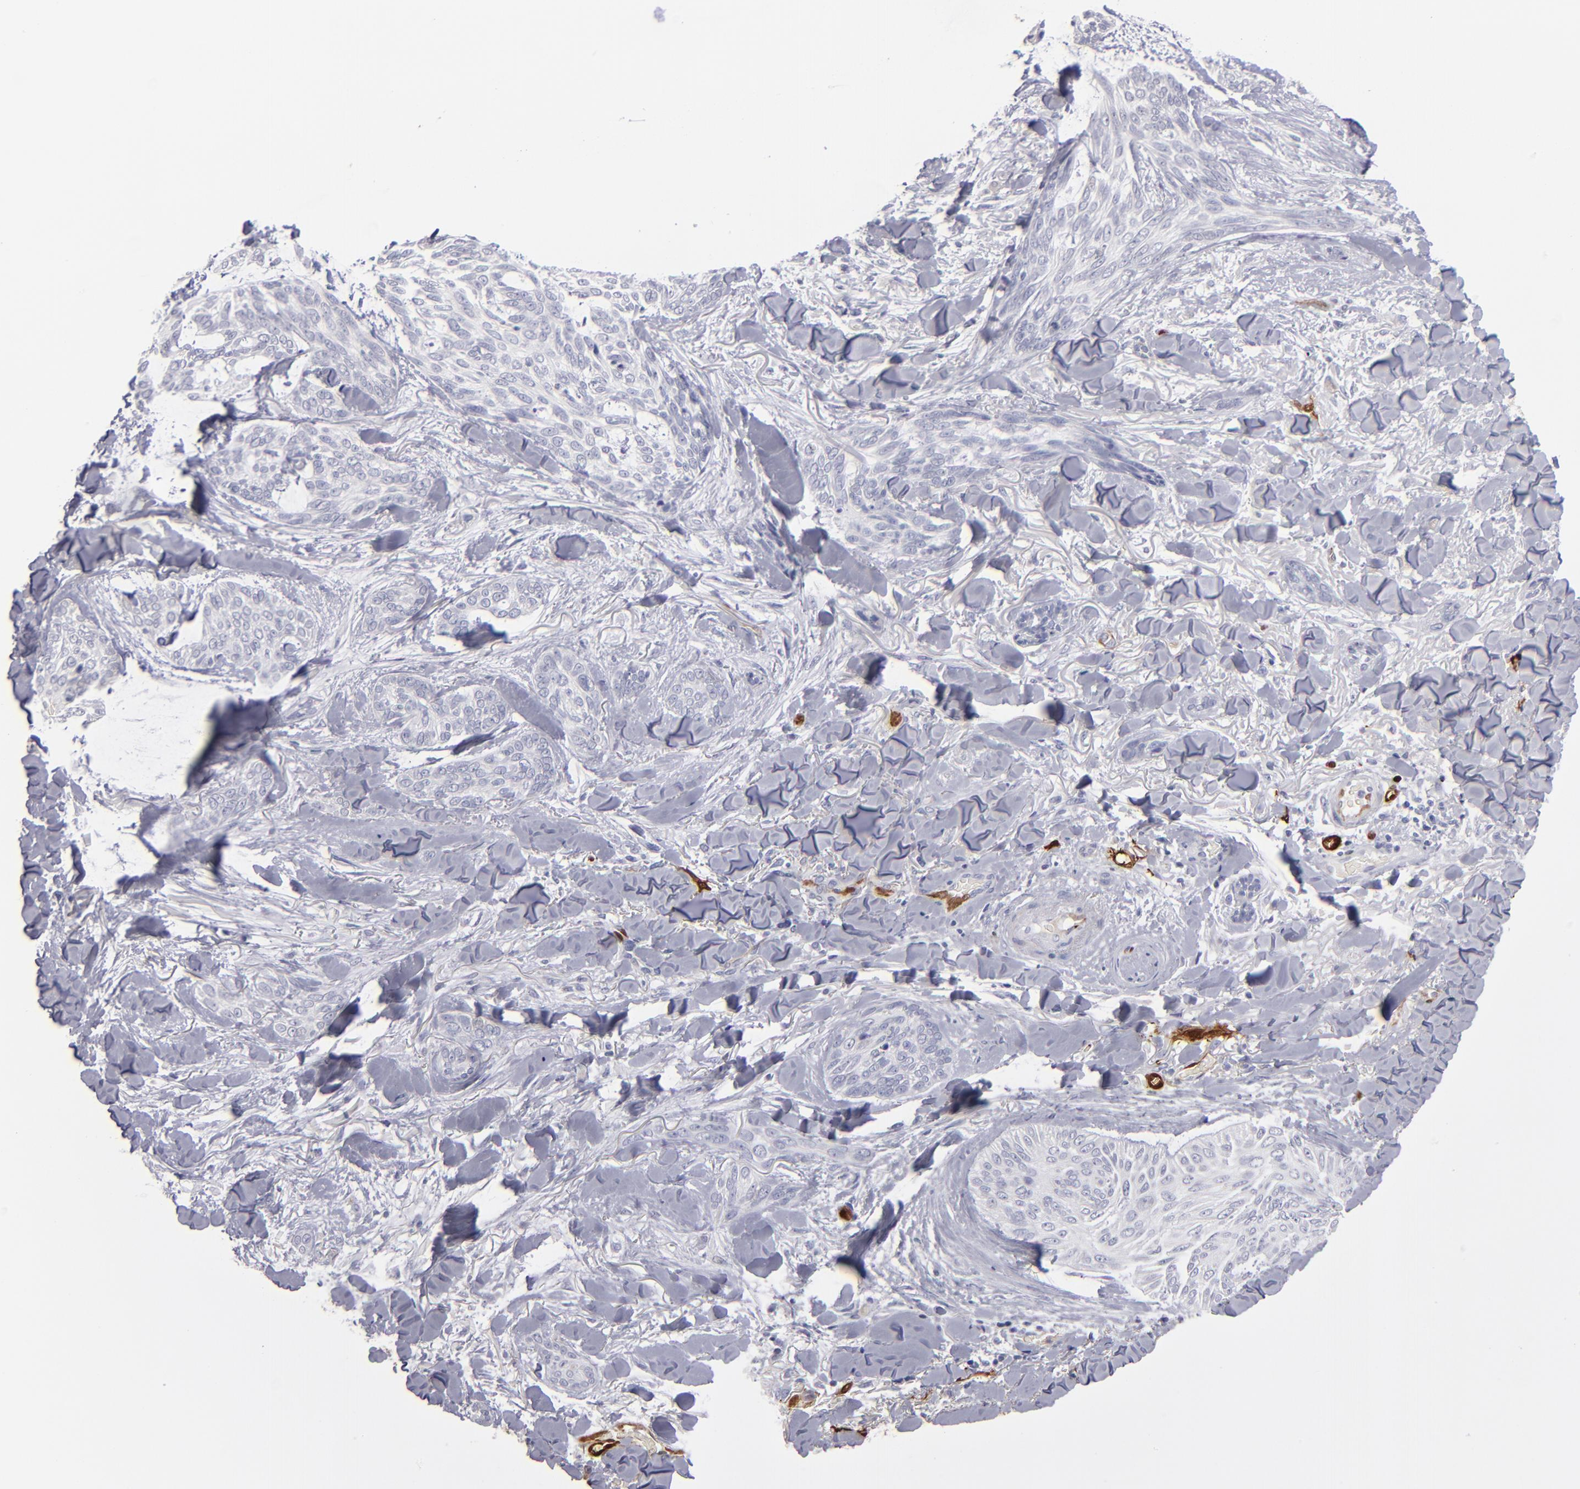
{"staining": {"intensity": "negative", "quantity": "none", "location": "none"}, "tissue": "skin cancer", "cell_type": "Tumor cells", "image_type": "cancer", "snomed": [{"axis": "morphology", "description": "Normal tissue, NOS"}, {"axis": "morphology", "description": "Basal cell carcinoma"}, {"axis": "topography", "description": "Skin"}], "caption": "High power microscopy photomicrograph of an immunohistochemistry (IHC) micrograph of basal cell carcinoma (skin), revealing no significant positivity in tumor cells.", "gene": "FABP4", "patient": {"sex": "female", "age": 71}}